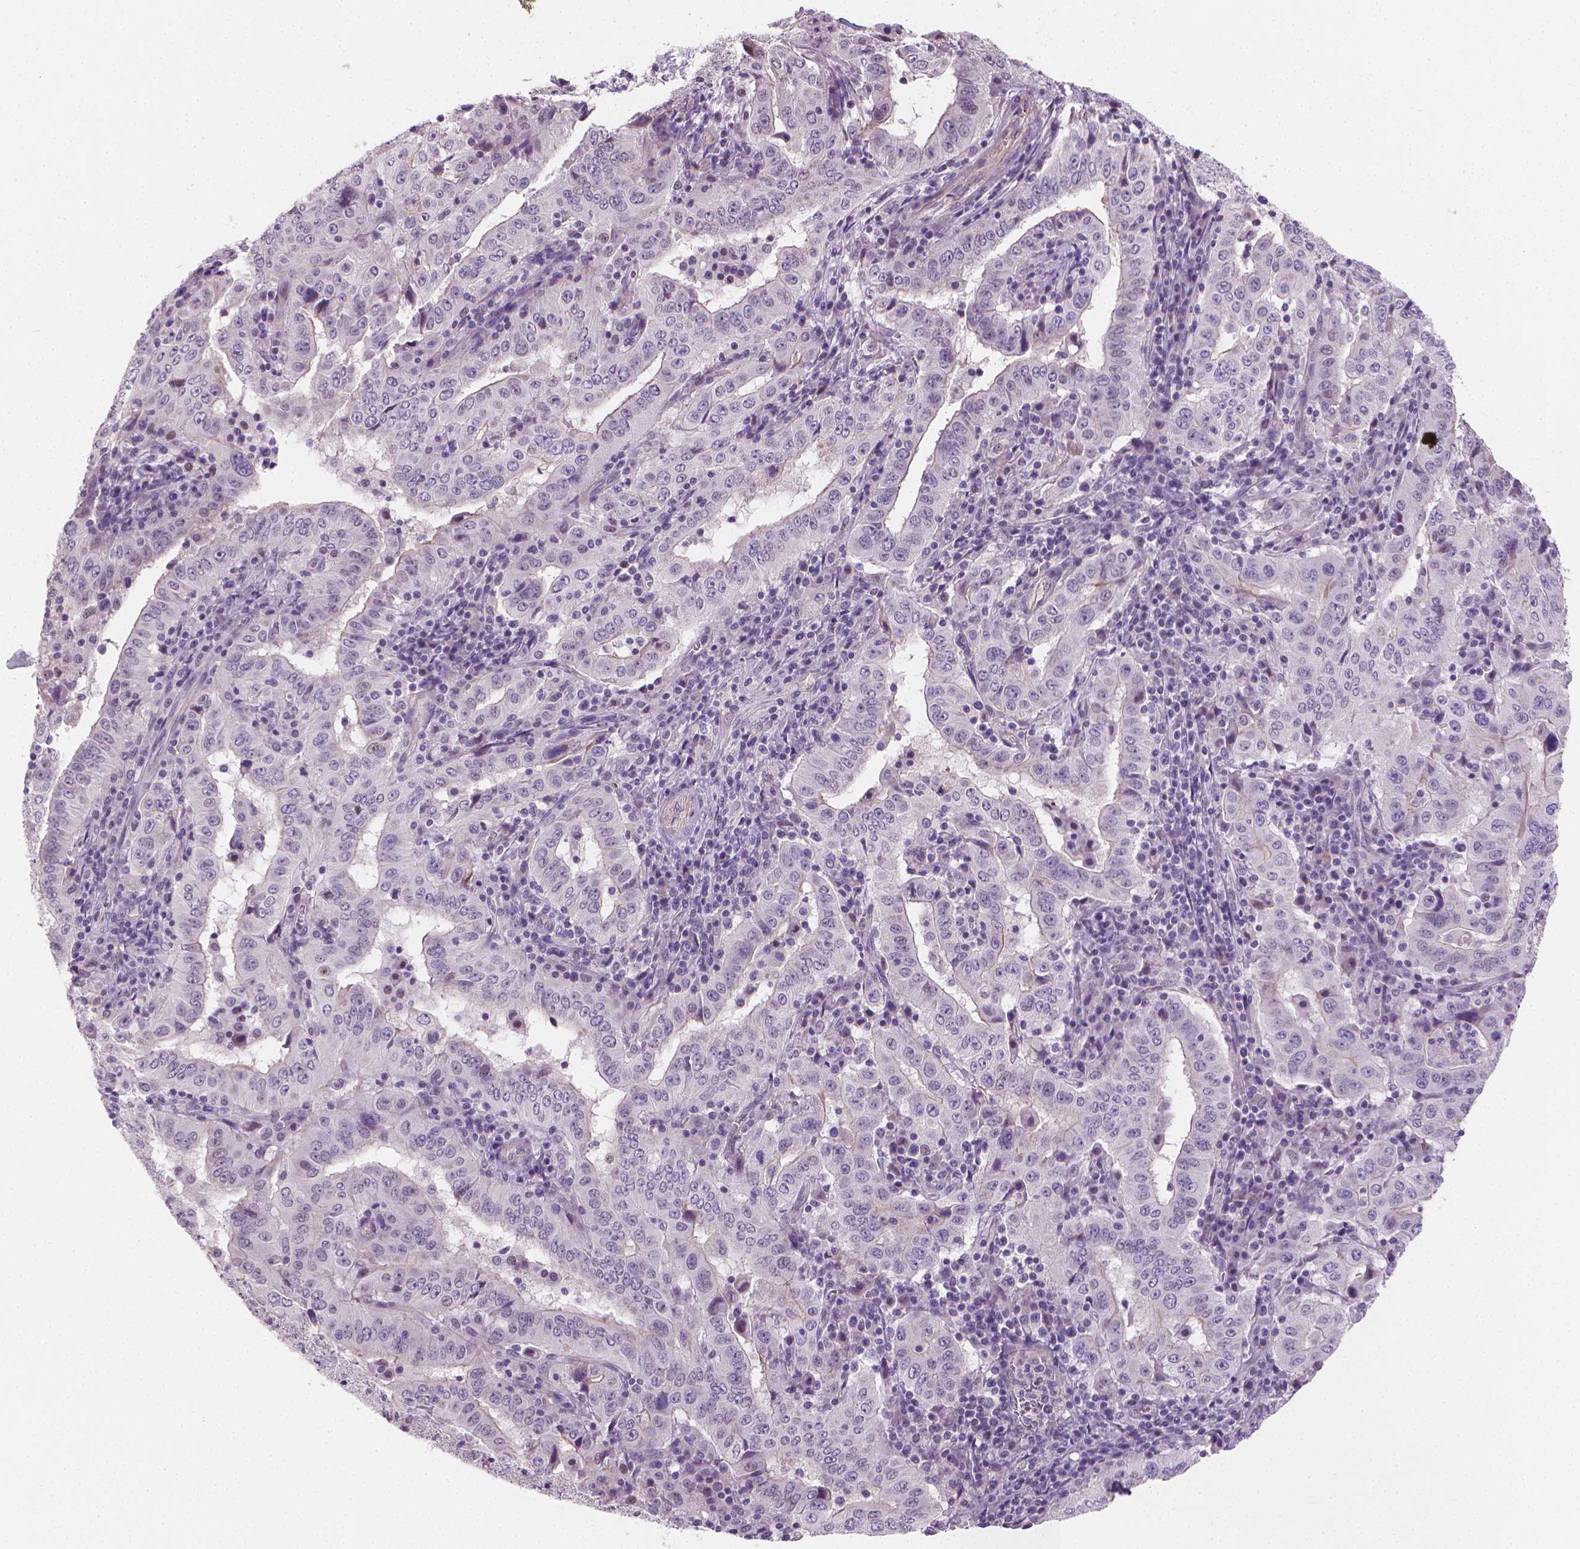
{"staining": {"intensity": "negative", "quantity": "none", "location": "none"}, "tissue": "pancreatic cancer", "cell_type": "Tumor cells", "image_type": "cancer", "snomed": [{"axis": "morphology", "description": "Adenocarcinoma, NOS"}, {"axis": "topography", "description": "Pancreas"}], "caption": "The immunohistochemistry (IHC) image has no significant expression in tumor cells of pancreatic adenocarcinoma tissue.", "gene": "CLXN", "patient": {"sex": "male", "age": 63}}